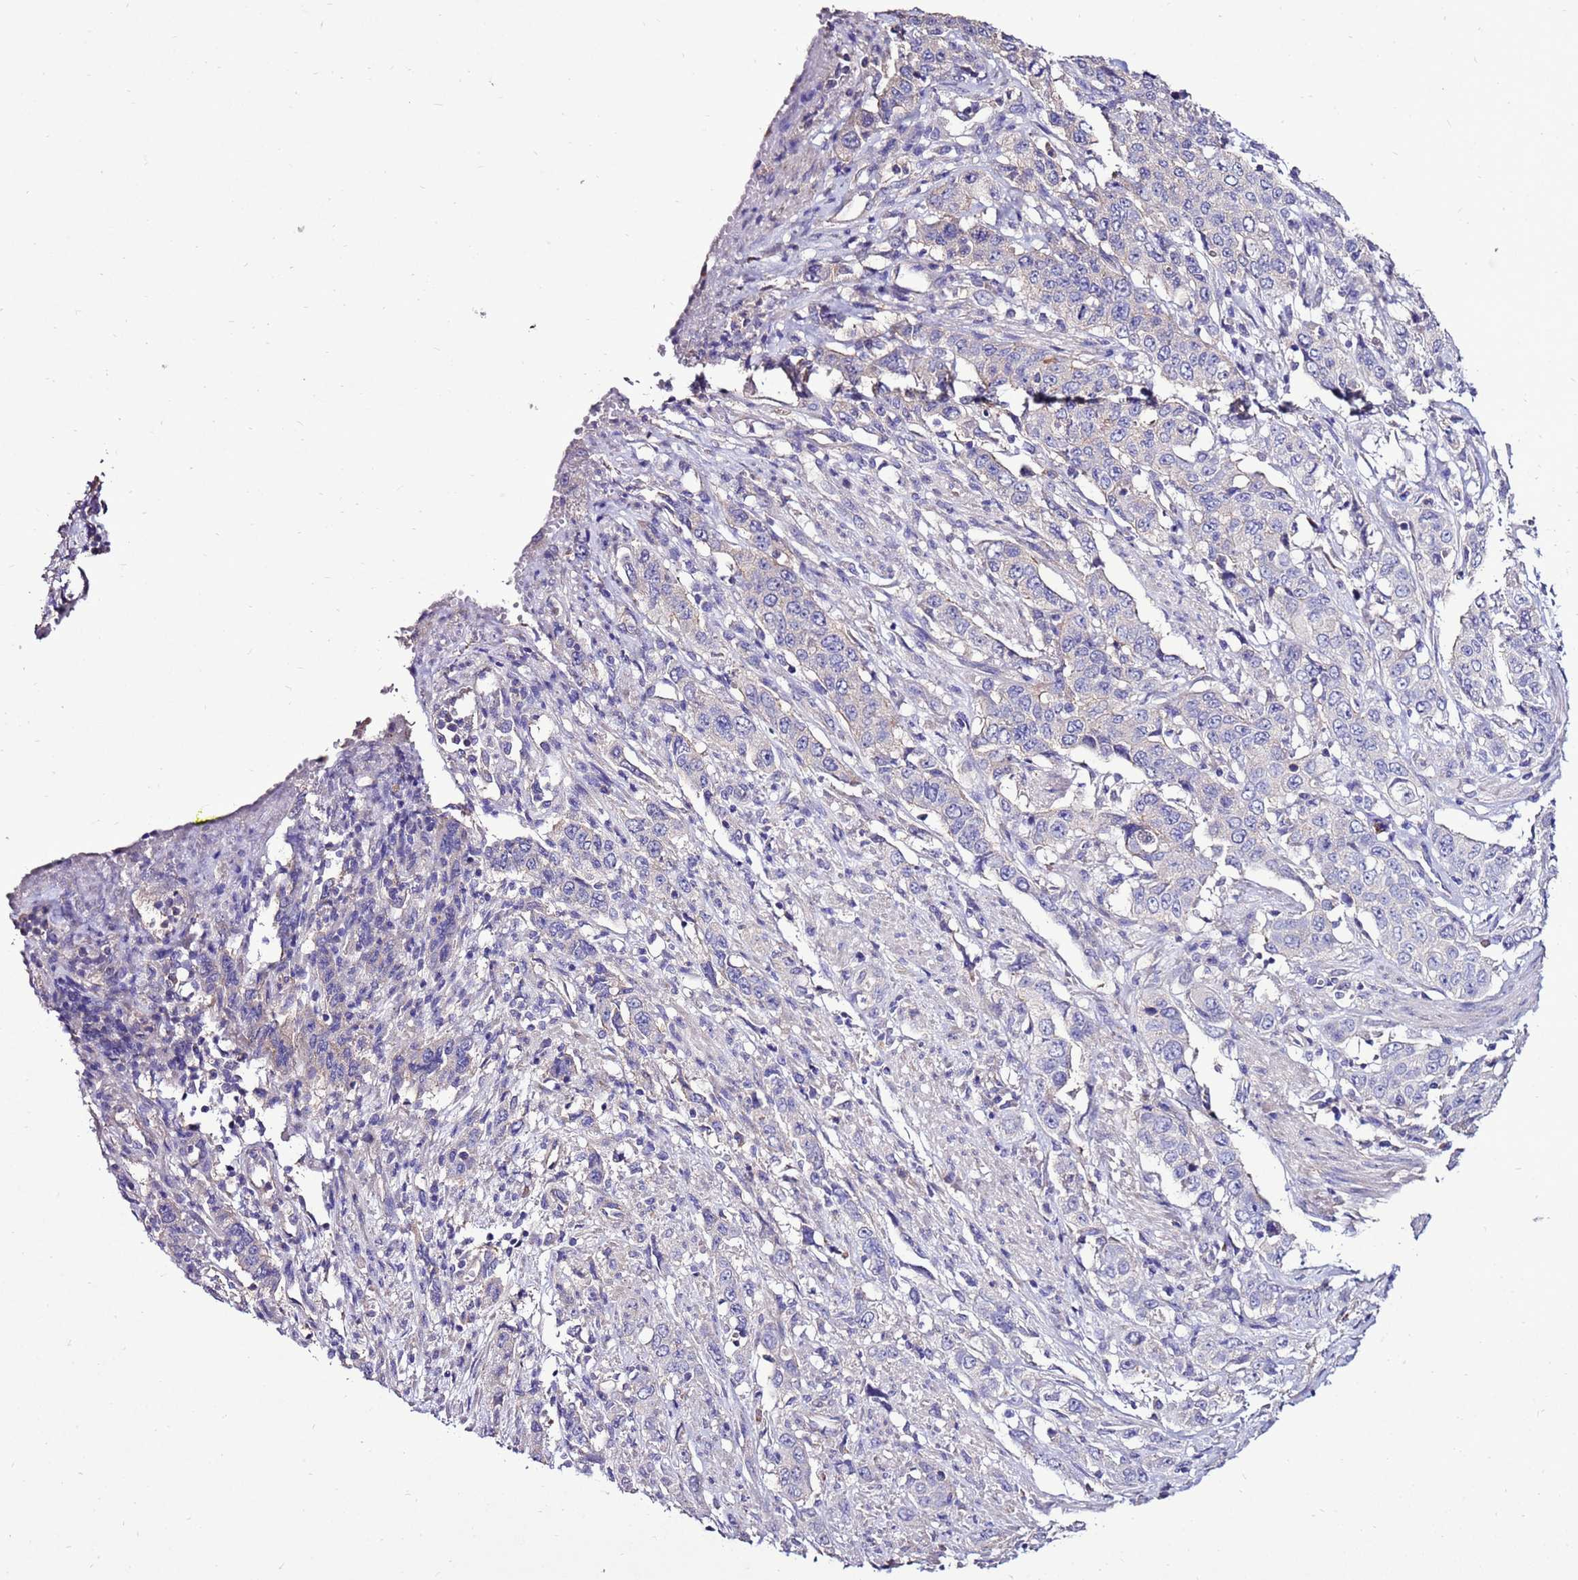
{"staining": {"intensity": "negative", "quantity": "none", "location": "none"}, "tissue": "stomach cancer", "cell_type": "Tumor cells", "image_type": "cancer", "snomed": [{"axis": "morphology", "description": "Adenocarcinoma, NOS"}, {"axis": "topography", "description": "Stomach, upper"}], "caption": "An image of stomach cancer stained for a protein displays no brown staining in tumor cells.", "gene": "TMEM106C", "patient": {"sex": "male", "age": 62}}